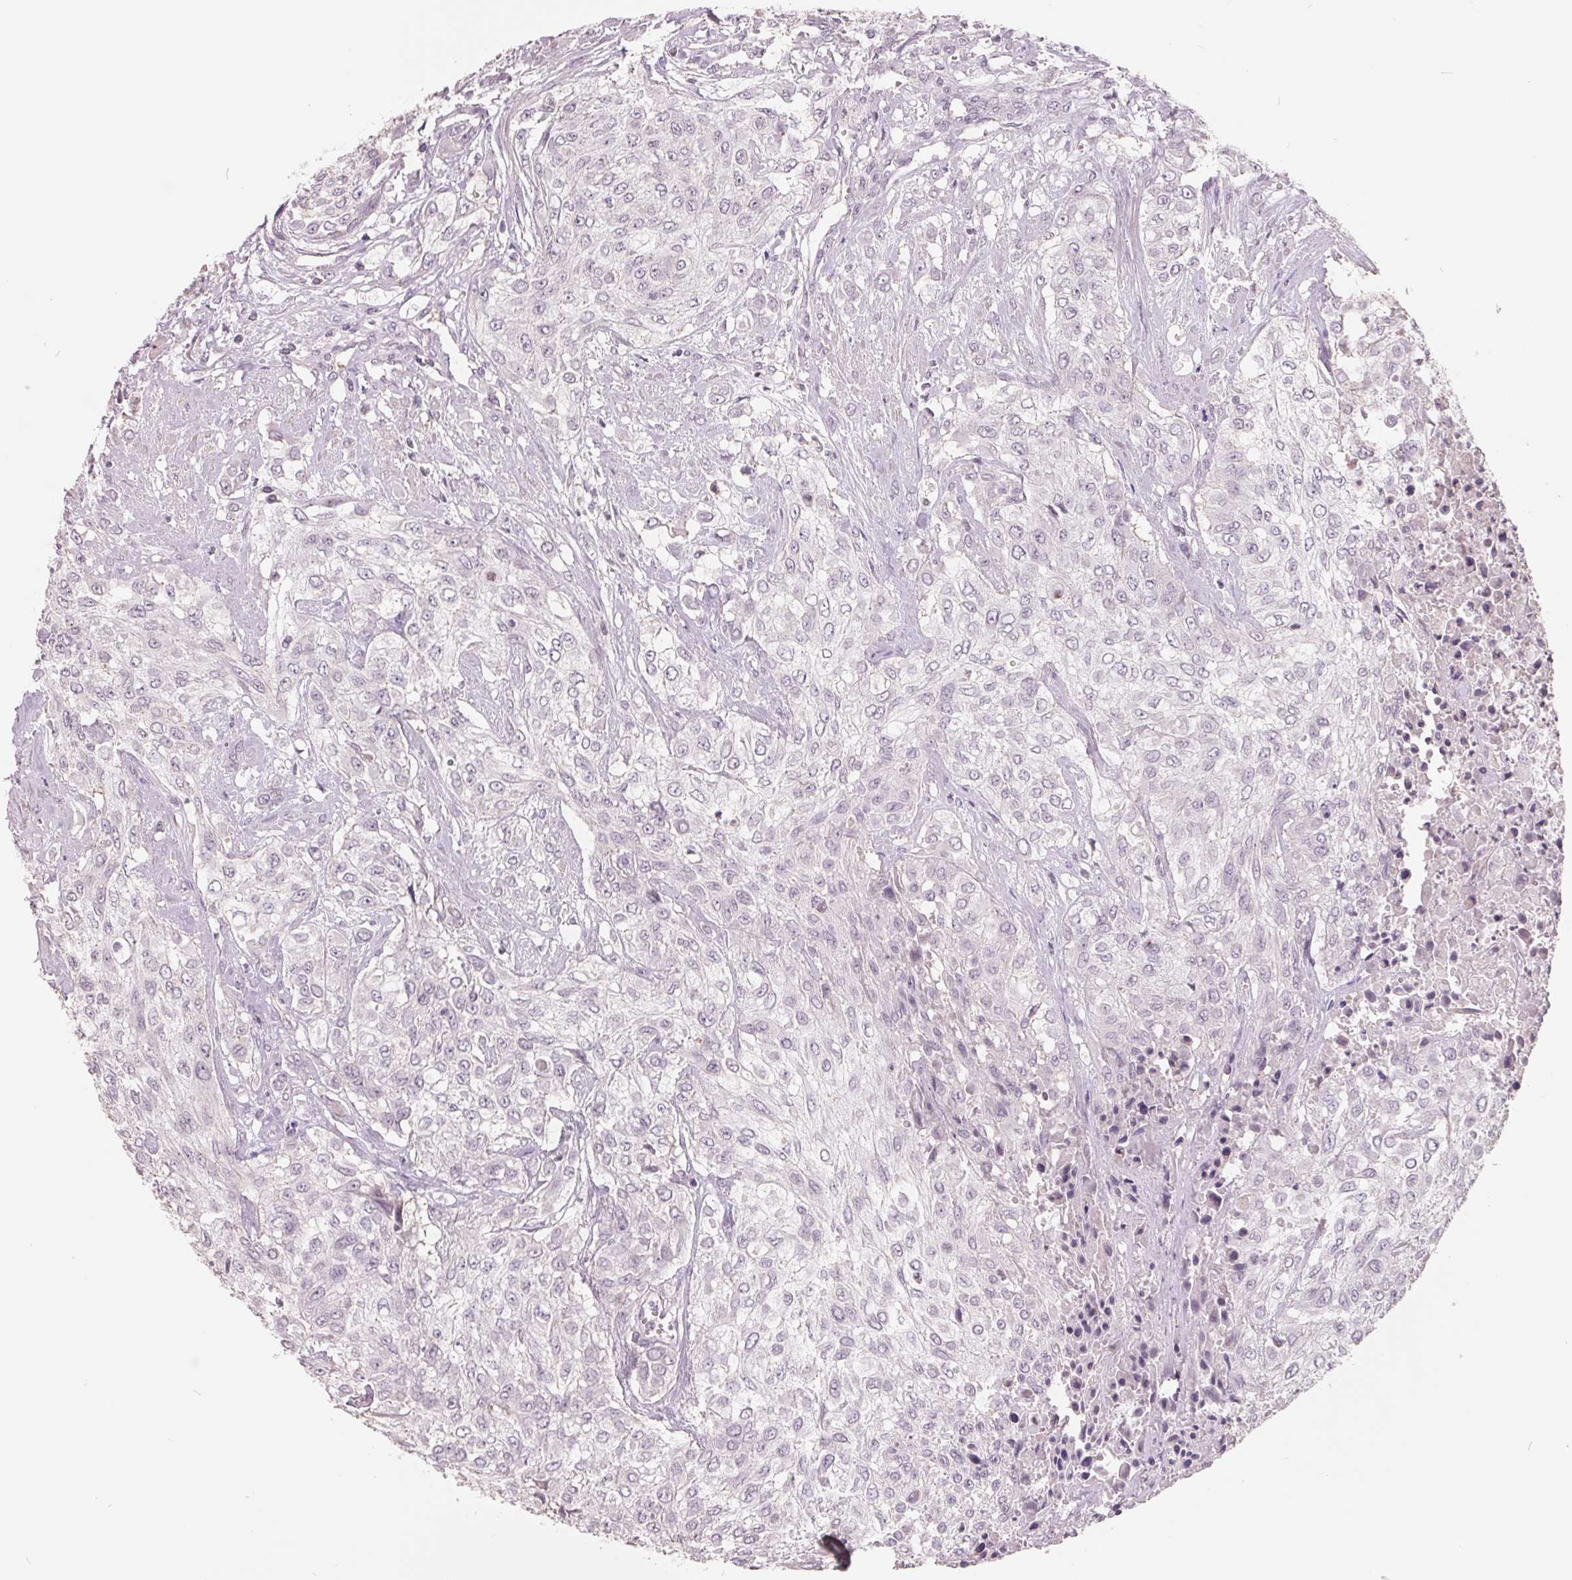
{"staining": {"intensity": "negative", "quantity": "none", "location": "none"}, "tissue": "urothelial cancer", "cell_type": "Tumor cells", "image_type": "cancer", "snomed": [{"axis": "morphology", "description": "Urothelial carcinoma, High grade"}, {"axis": "topography", "description": "Urinary bladder"}], "caption": "Immunohistochemistry (IHC) of human urothelial cancer displays no expression in tumor cells. (DAB immunohistochemistry visualized using brightfield microscopy, high magnification).", "gene": "FTCD", "patient": {"sex": "male", "age": 57}}